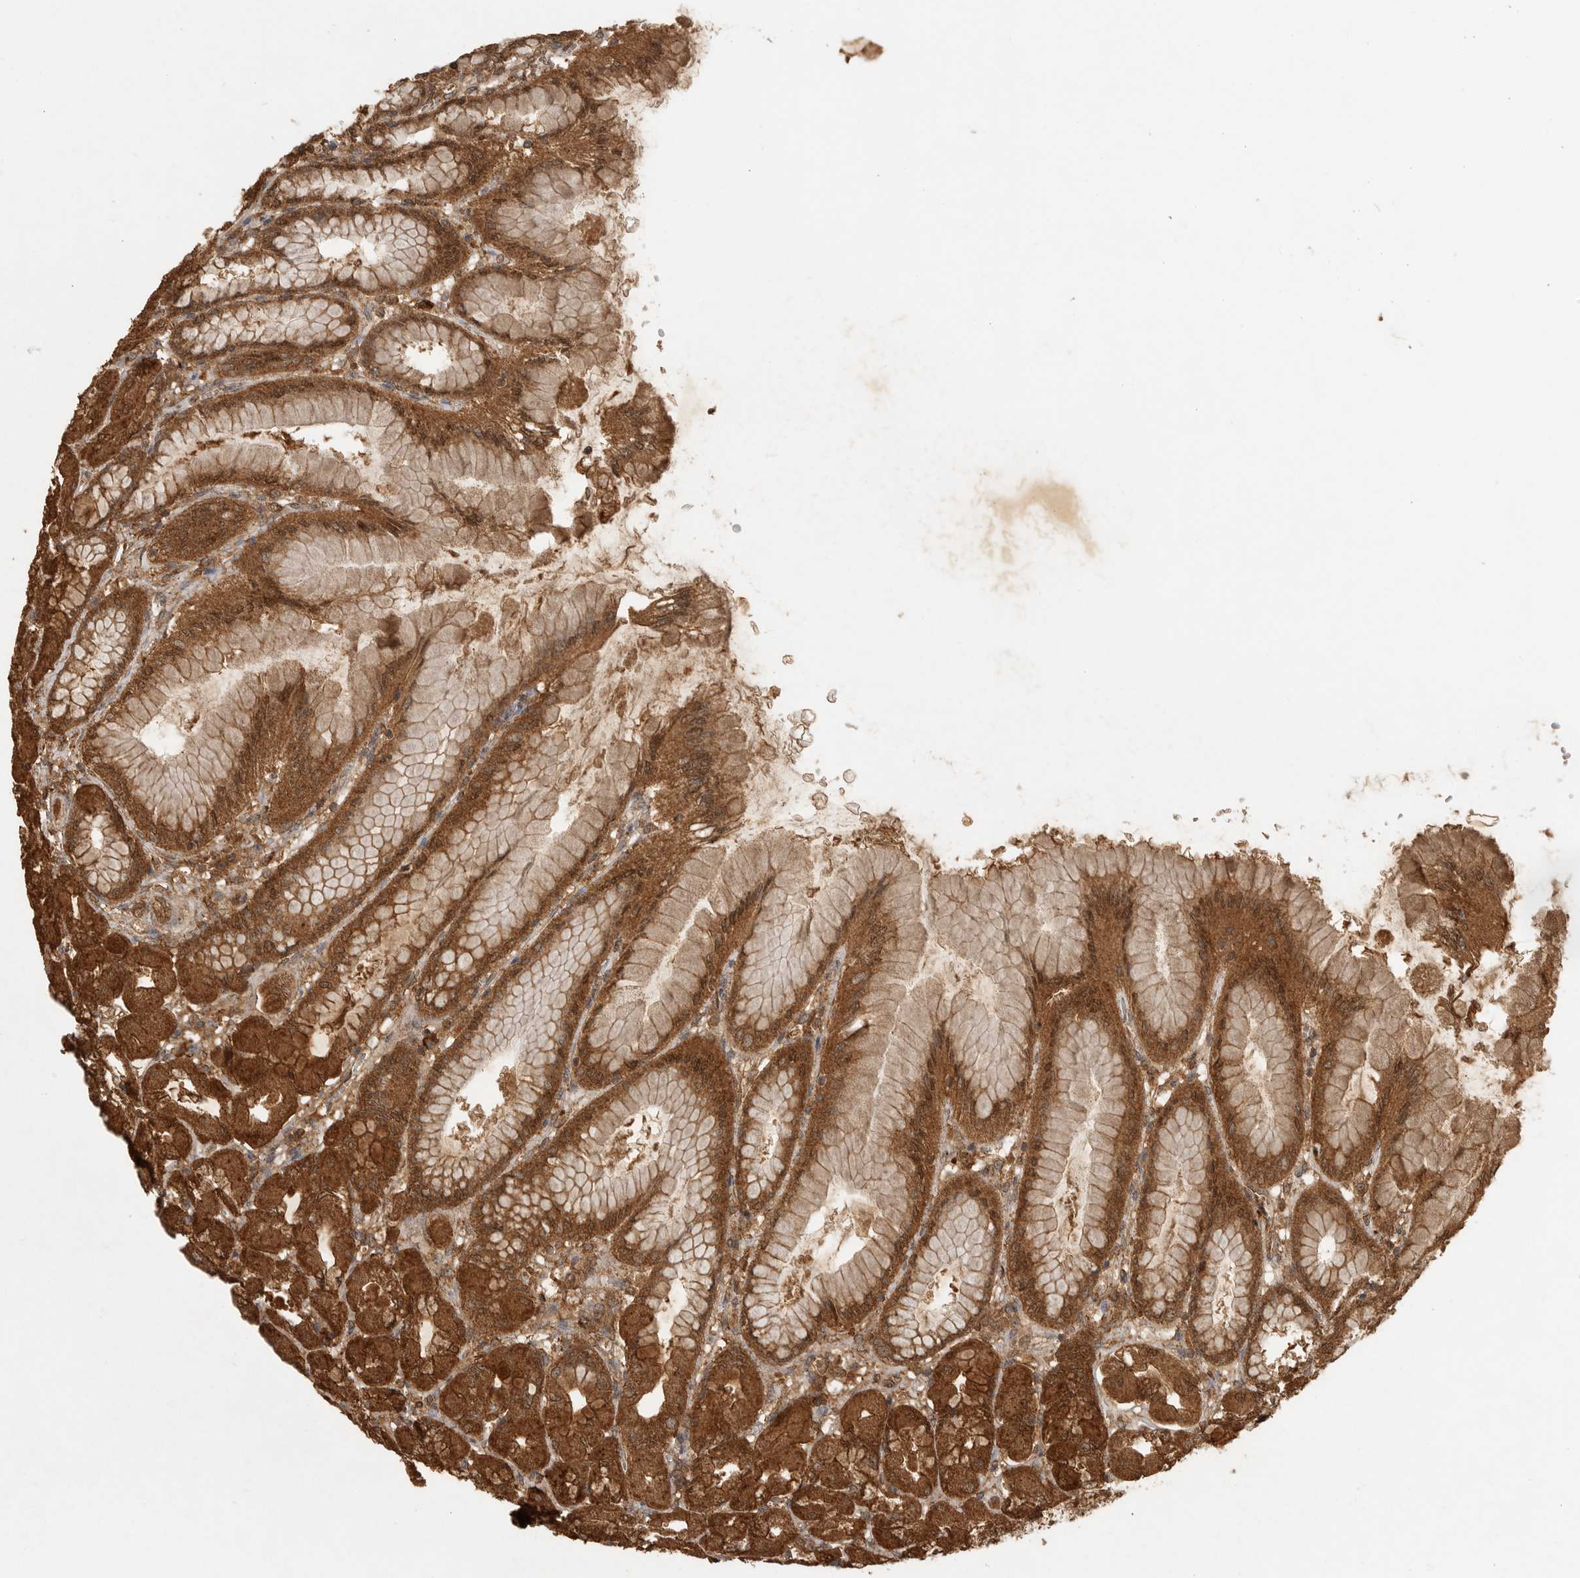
{"staining": {"intensity": "strong", "quantity": "25%-75%", "location": "cytoplasmic/membranous,nuclear"}, "tissue": "stomach", "cell_type": "Glandular cells", "image_type": "normal", "snomed": [{"axis": "morphology", "description": "Normal tissue, NOS"}, {"axis": "topography", "description": "Stomach, upper"}], "caption": "Immunohistochemical staining of normal stomach demonstrates high levels of strong cytoplasmic/membranous,nuclear expression in about 25%-75% of glandular cells.", "gene": "ICOSLG", "patient": {"sex": "female", "age": 56}}